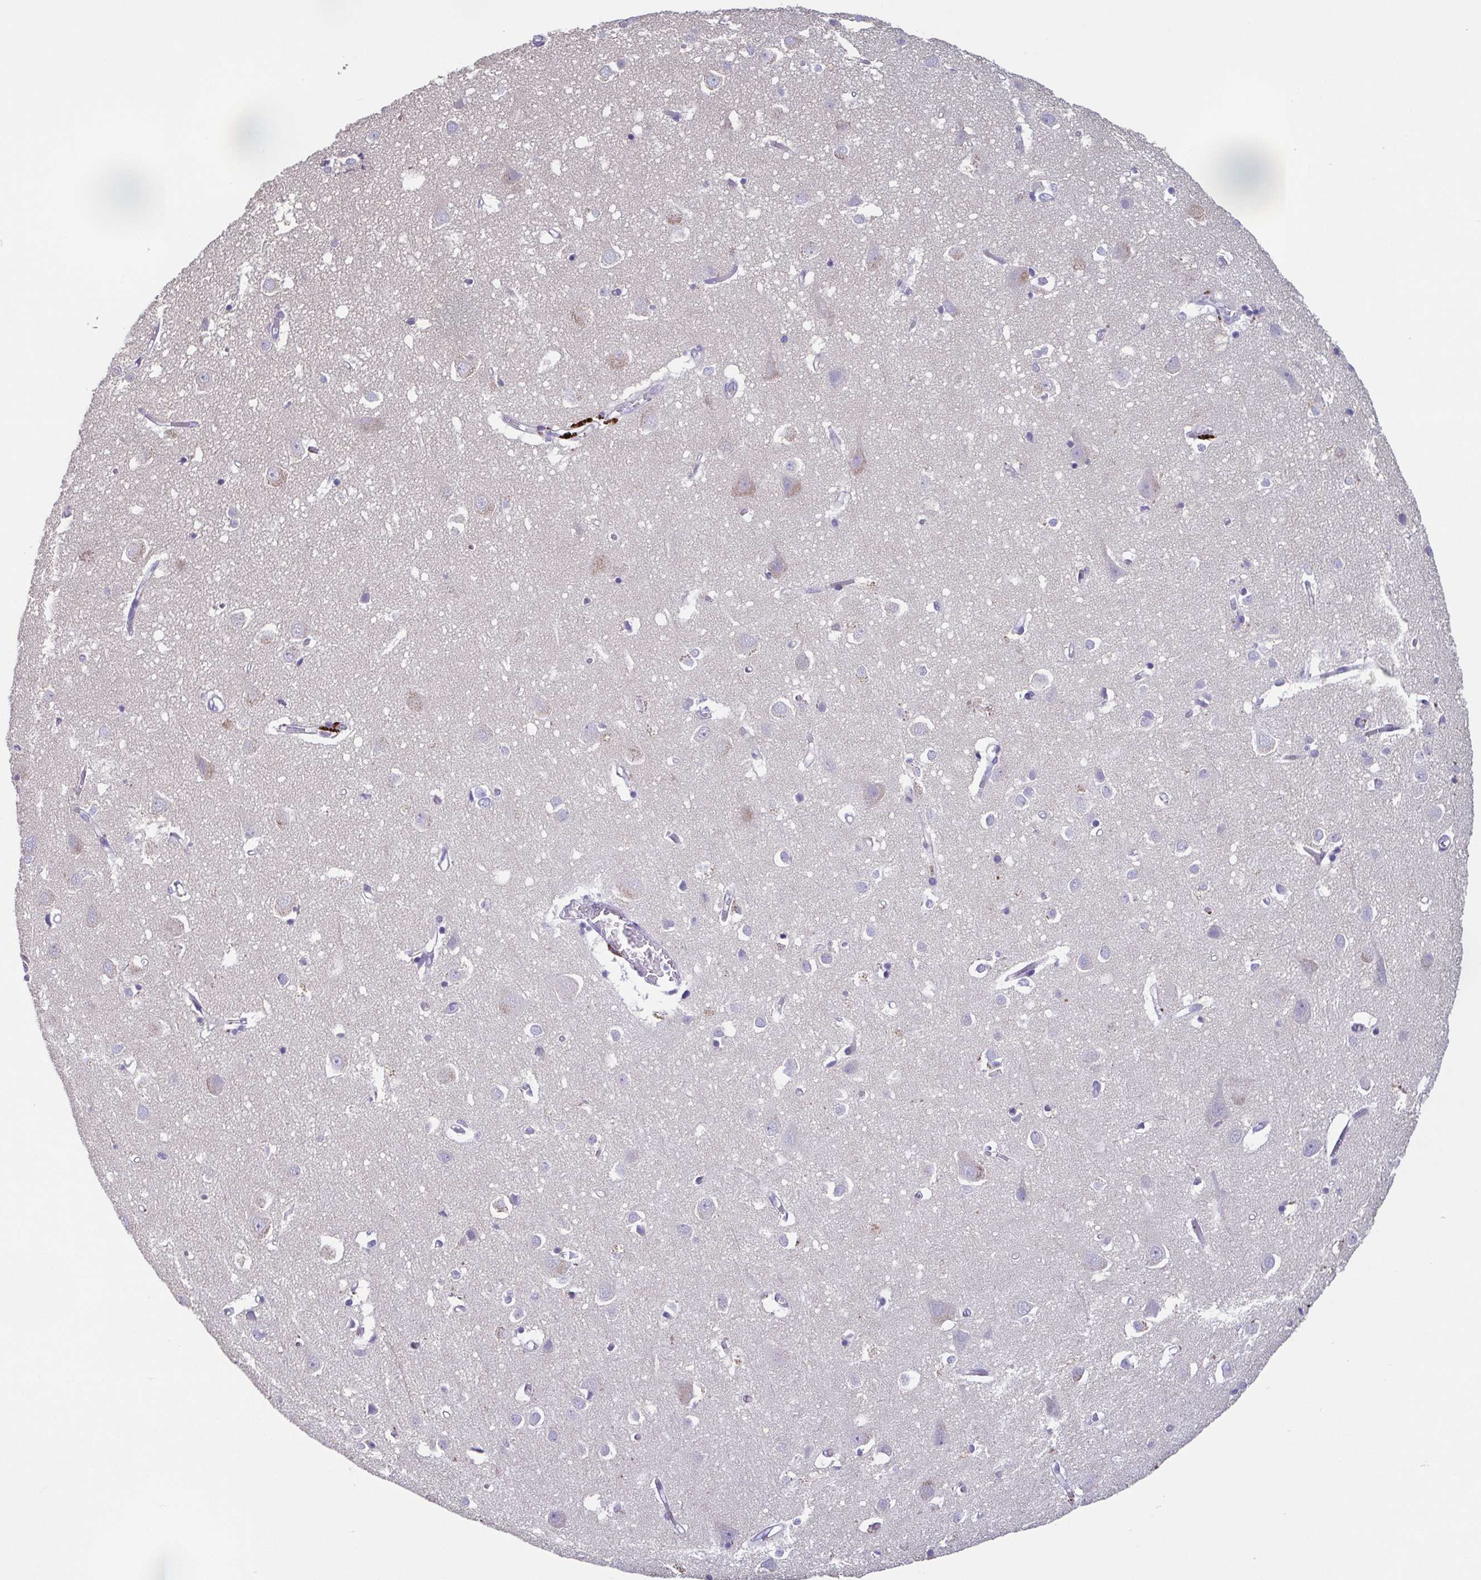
{"staining": {"intensity": "negative", "quantity": "none", "location": "none"}, "tissue": "cerebral cortex", "cell_type": "Endothelial cells", "image_type": "normal", "snomed": [{"axis": "morphology", "description": "Normal tissue, NOS"}, {"axis": "topography", "description": "Cerebral cortex"}], "caption": "High magnification brightfield microscopy of unremarkable cerebral cortex stained with DAB (3,3'-diaminobenzidine) (brown) and counterstained with hematoxylin (blue): endothelial cells show no significant positivity.", "gene": "UBE2Q1", "patient": {"sex": "male", "age": 70}}